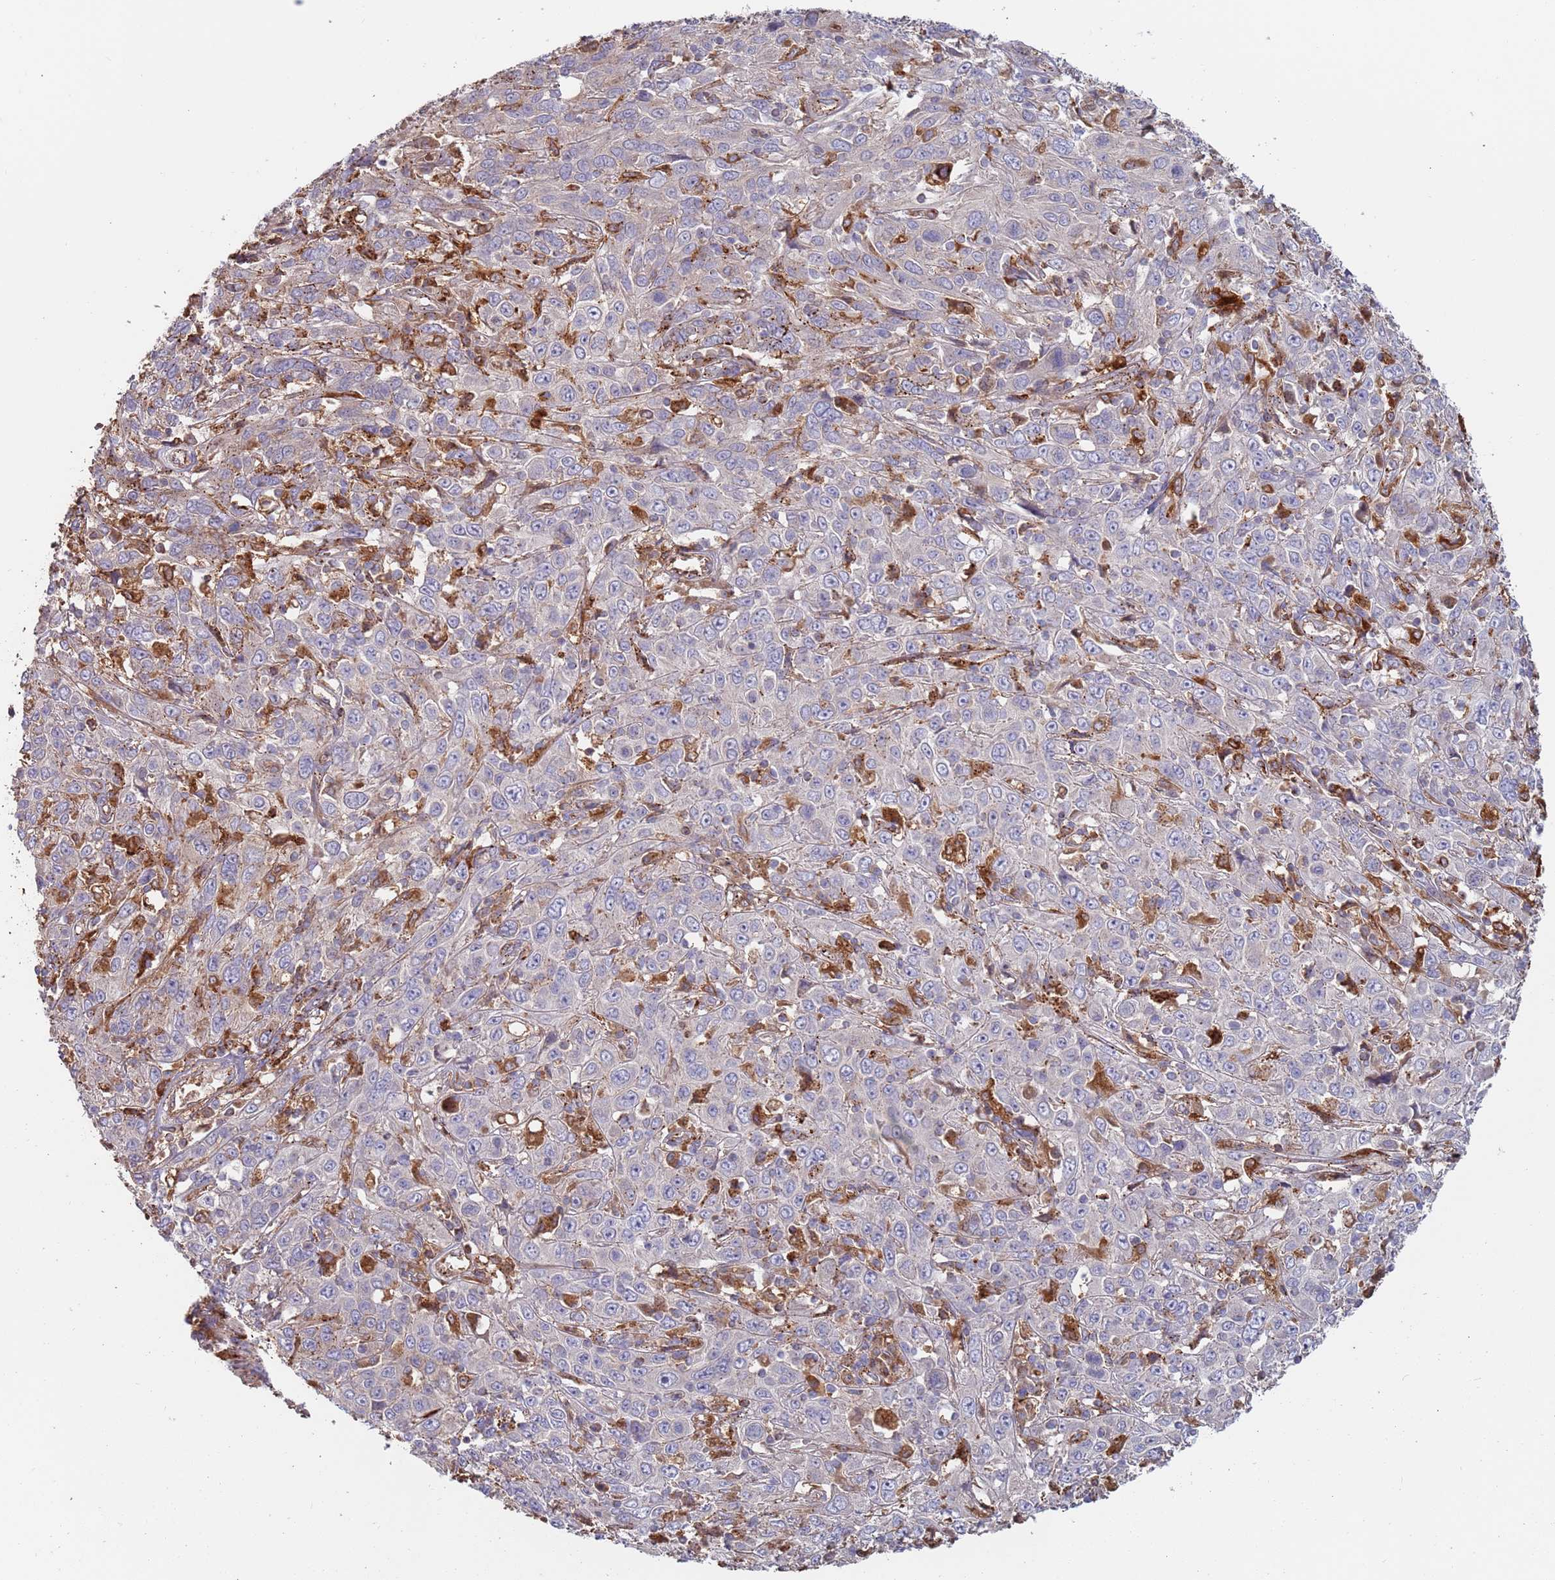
{"staining": {"intensity": "moderate", "quantity": "<25%", "location": "cytoplasmic/membranous"}, "tissue": "cervical cancer", "cell_type": "Tumor cells", "image_type": "cancer", "snomed": [{"axis": "morphology", "description": "Squamous cell carcinoma, NOS"}, {"axis": "topography", "description": "Cervix"}], "caption": "Moderate cytoplasmic/membranous protein staining is present in approximately <25% of tumor cells in cervical squamous cell carcinoma.", "gene": "MALRD1", "patient": {"sex": "female", "age": 46}}